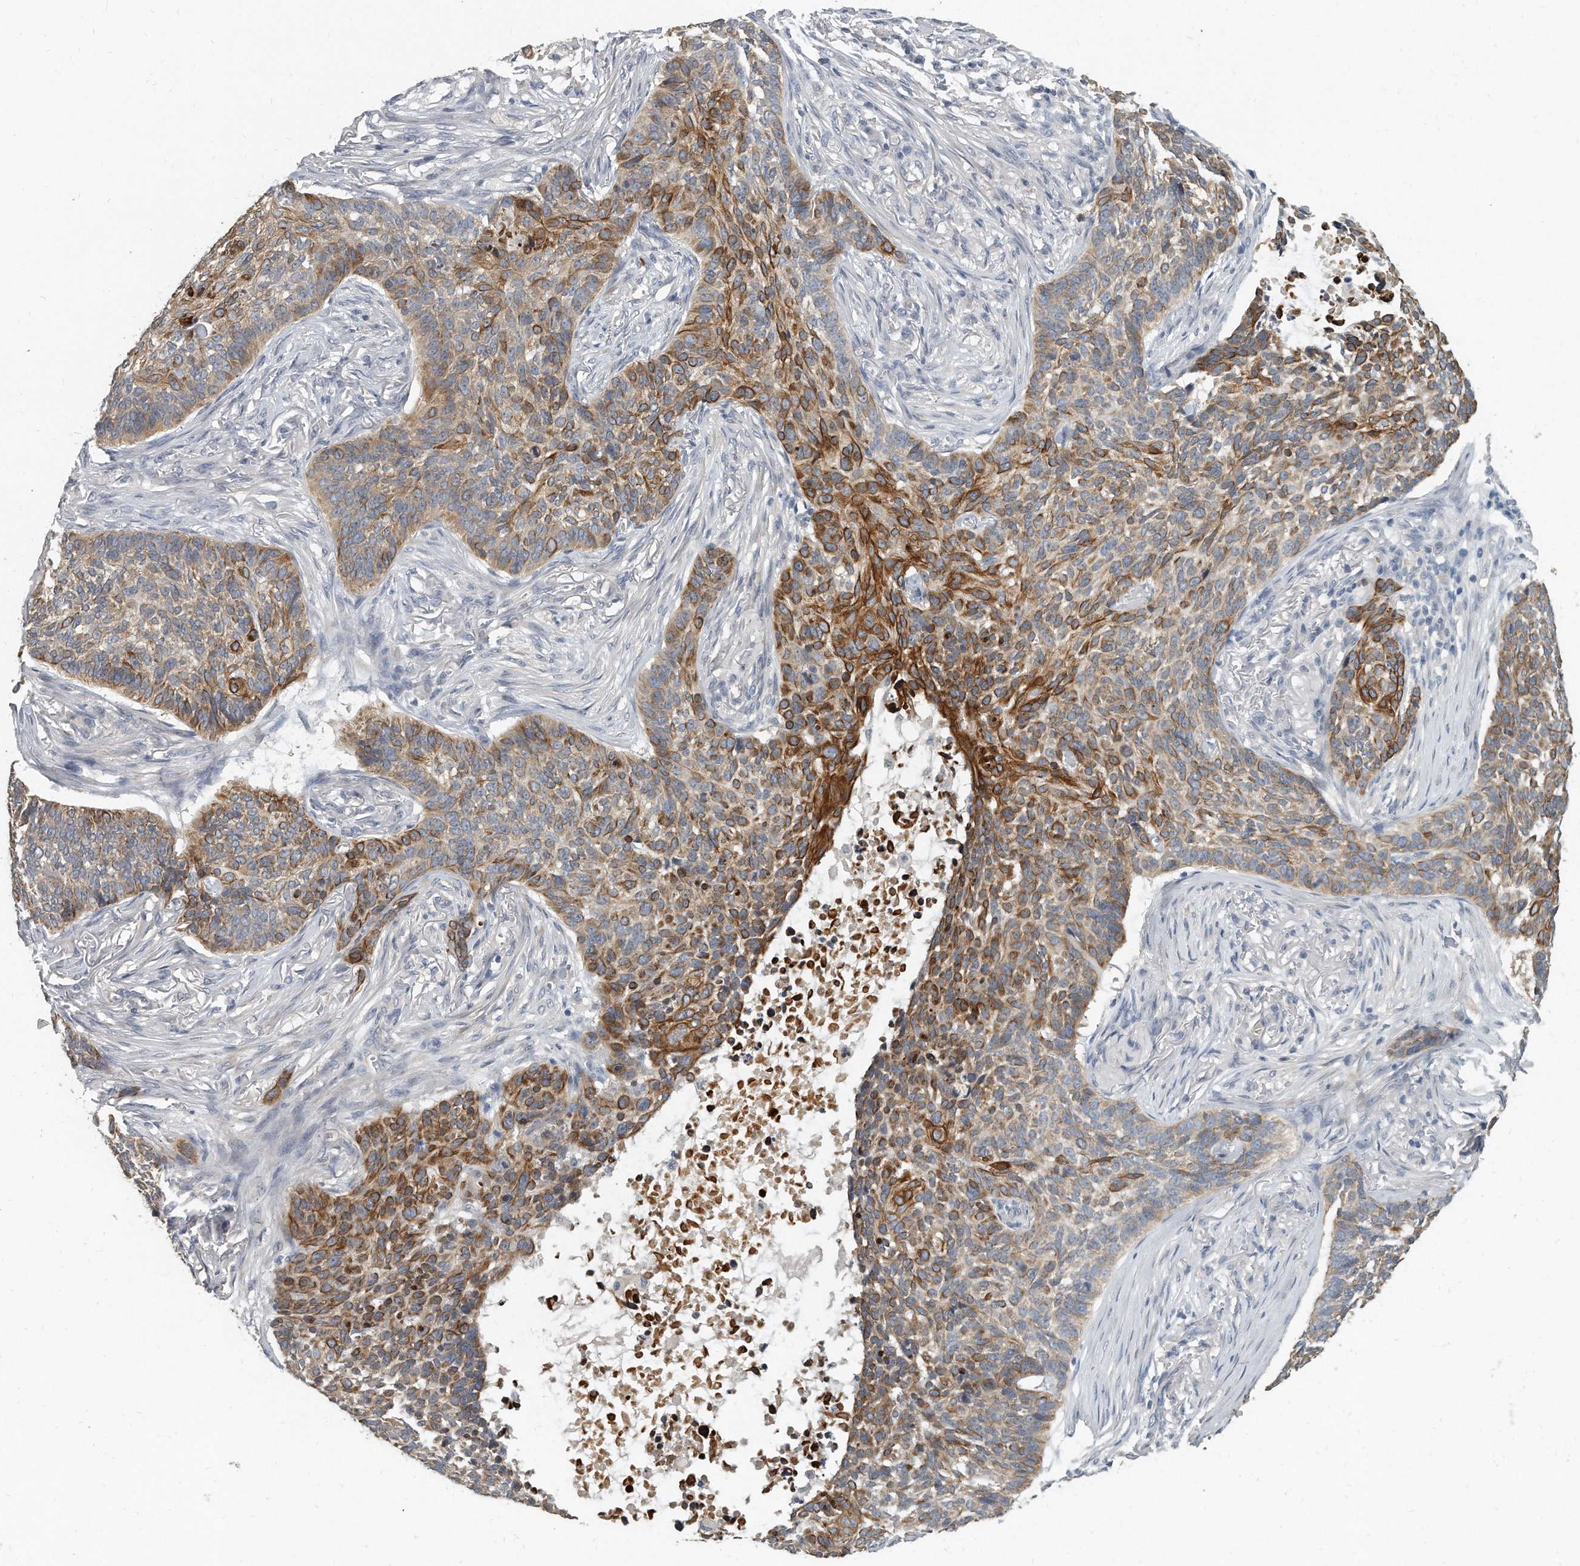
{"staining": {"intensity": "strong", "quantity": "25%-75%", "location": "cytoplasmic/membranous"}, "tissue": "skin cancer", "cell_type": "Tumor cells", "image_type": "cancer", "snomed": [{"axis": "morphology", "description": "Basal cell carcinoma"}, {"axis": "topography", "description": "Skin"}], "caption": "Immunohistochemical staining of skin basal cell carcinoma exhibits high levels of strong cytoplasmic/membranous protein positivity in approximately 25%-75% of tumor cells. Immunohistochemistry stains the protein of interest in brown and the nuclei are stained blue.", "gene": "KLHL7", "patient": {"sex": "male", "age": 85}}